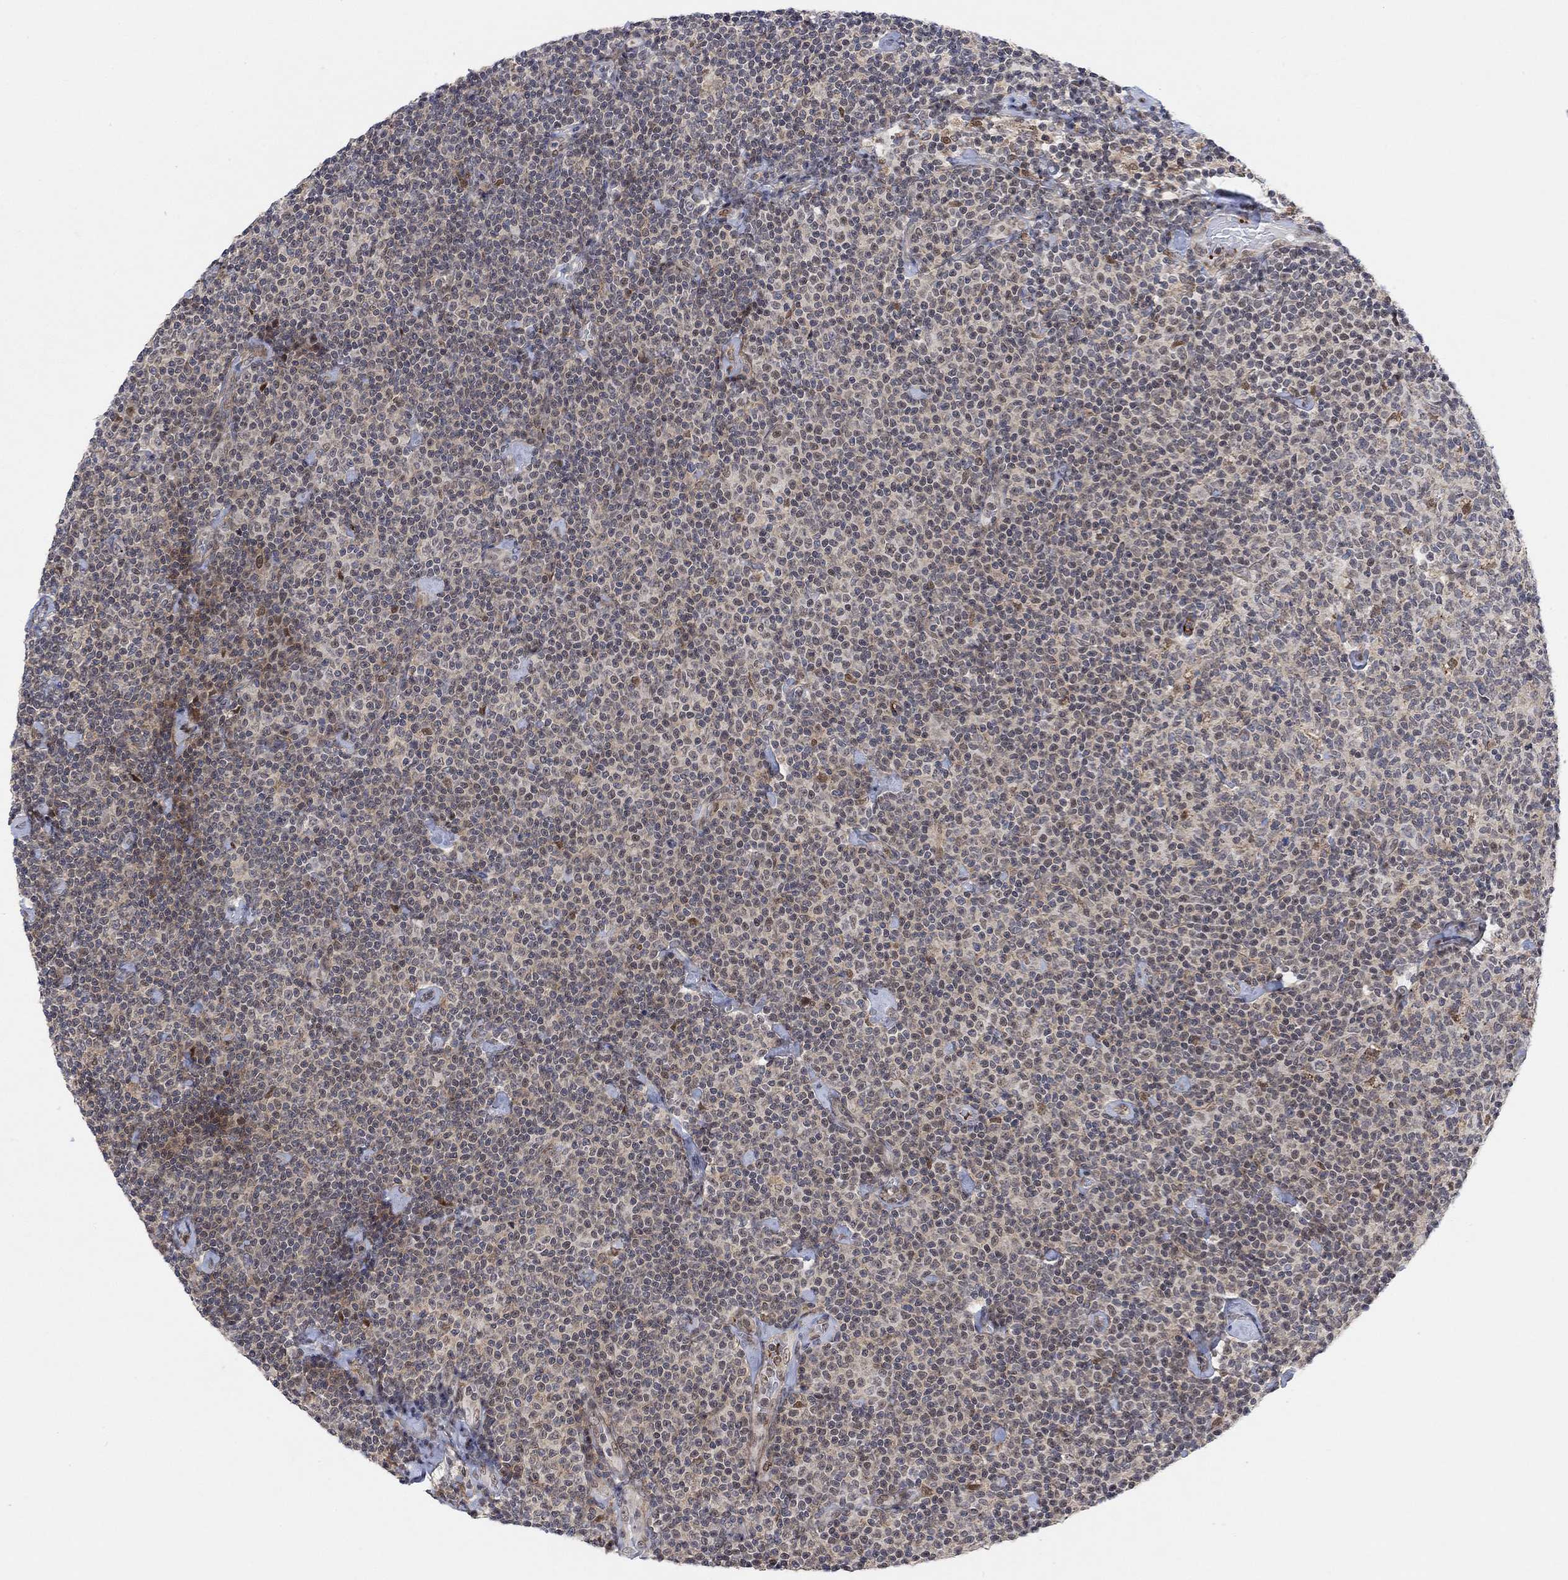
{"staining": {"intensity": "negative", "quantity": "none", "location": "none"}, "tissue": "lymphoma", "cell_type": "Tumor cells", "image_type": "cancer", "snomed": [{"axis": "morphology", "description": "Malignant lymphoma, non-Hodgkin's type, Low grade"}, {"axis": "topography", "description": "Lymph node"}], "caption": "Image shows no protein positivity in tumor cells of lymphoma tissue. The staining is performed using DAB brown chromogen with nuclei counter-stained in using hematoxylin.", "gene": "PWWP2B", "patient": {"sex": "male", "age": 81}}